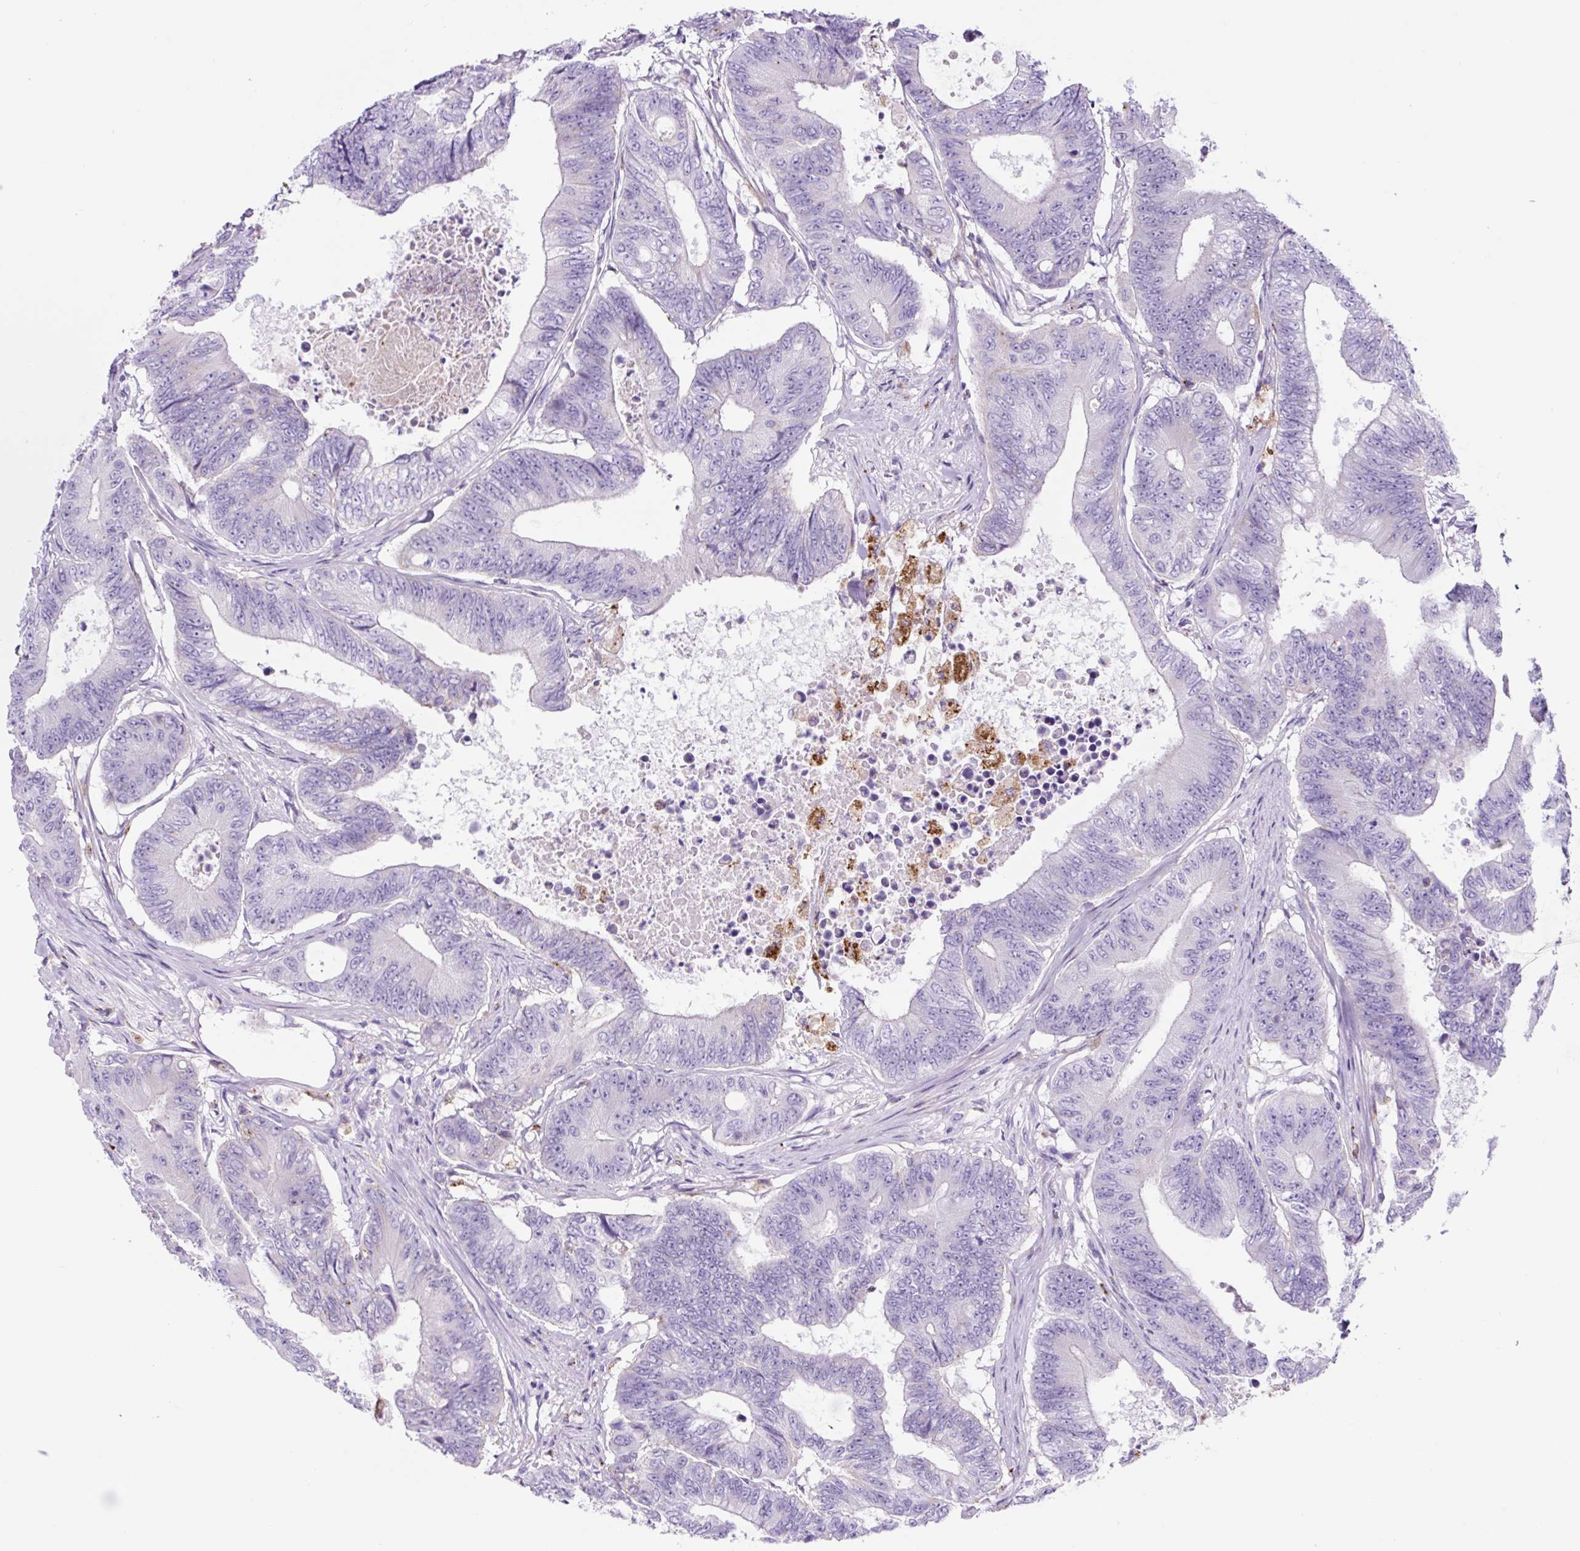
{"staining": {"intensity": "negative", "quantity": "none", "location": "none"}, "tissue": "colorectal cancer", "cell_type": "Tumor cells", "image_type": "cancer", "snomed": [{"axis": "morphology", "description": "Adenocarcinoma, NOS"}, {"axis": "topography", "description": "Colon"}], "caption": "Tumor cells show no significant staining in colorectal adenocarcinoma.", "gene": "LCN10", "patient": {"sex": "female", "age": 48}}